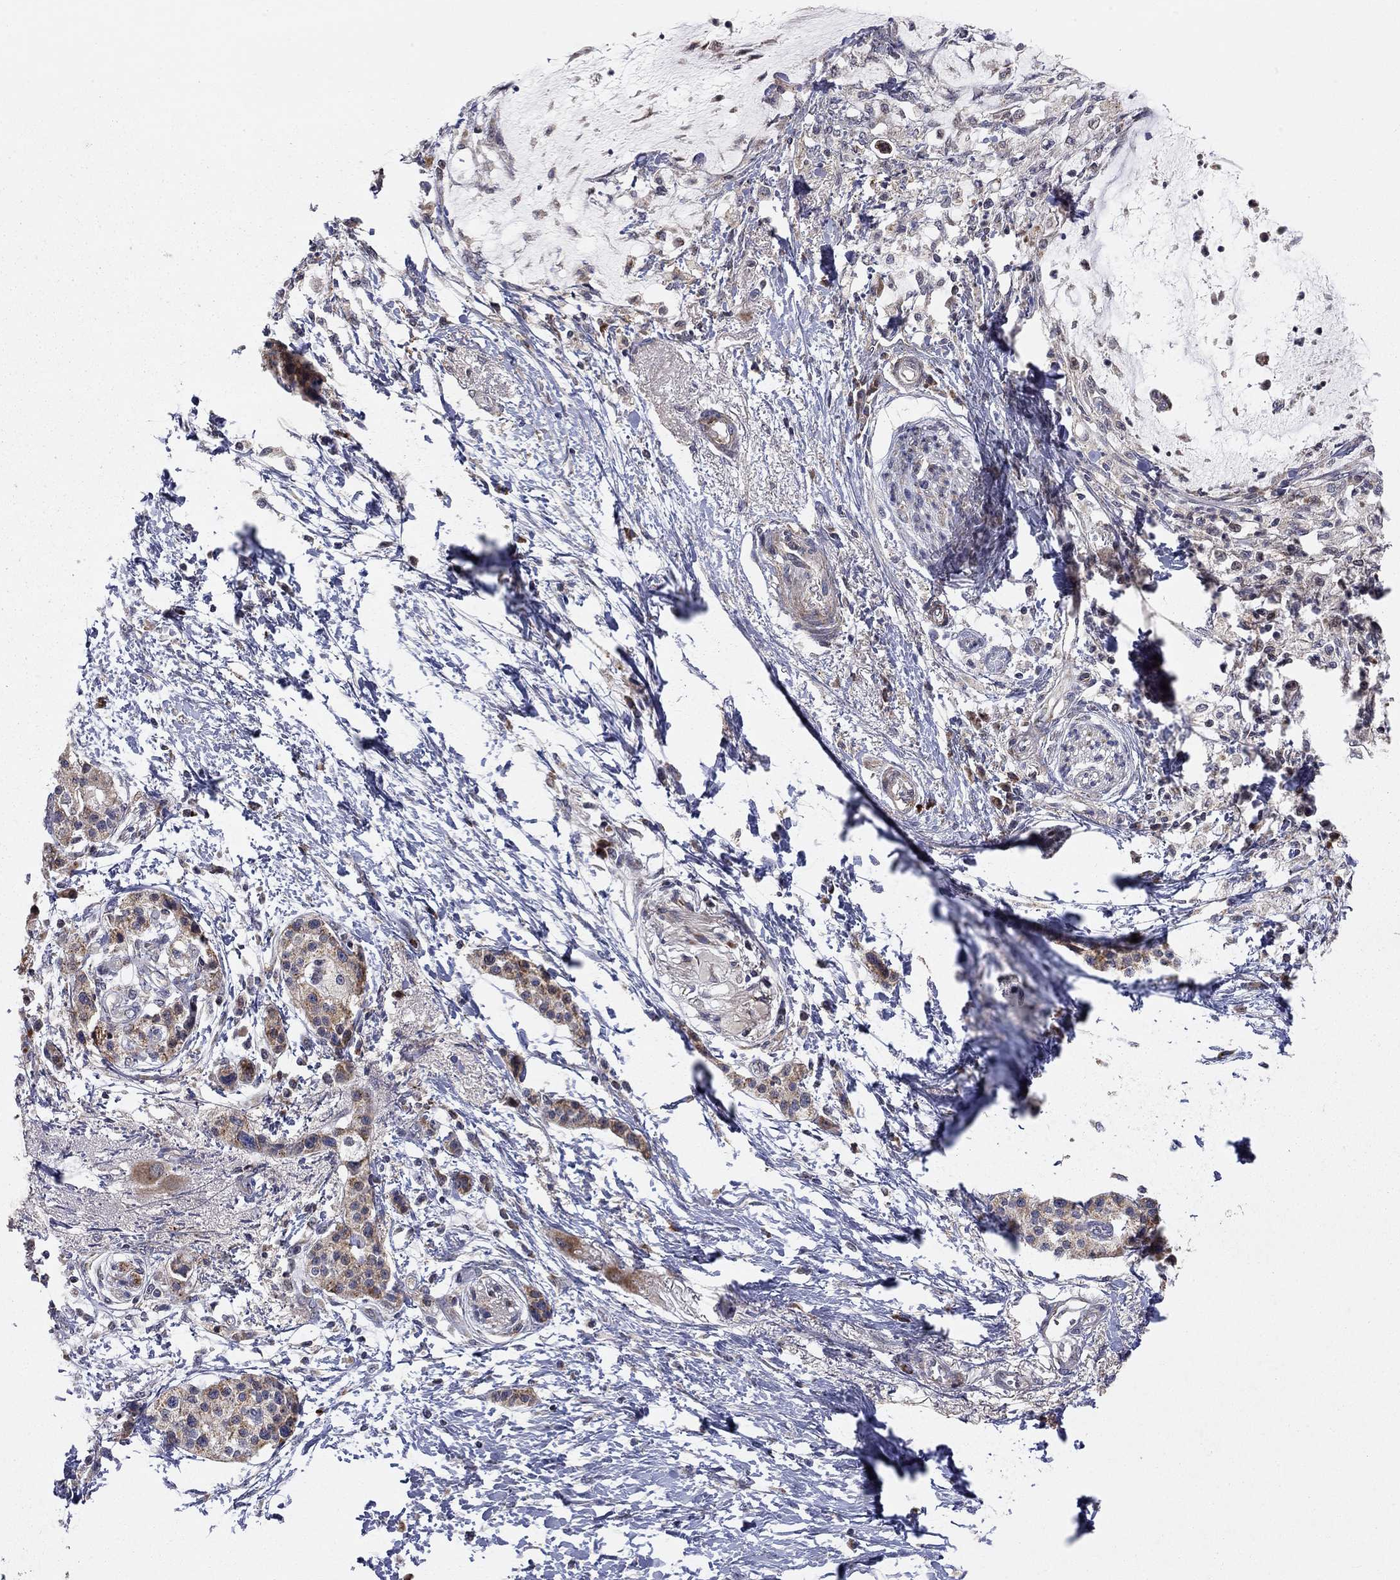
{"staining": {"intensity": "moderate", "quantity": "25%-75%", "location": "cytoplasmic/membranous"}, "tissue": "pancreatic cancer", "cell_type": "Tumor cells", "image_type": "cancer", "snomed": [{"axis": "morphology", "description": "Normal tissue, NOS"}, {"axis": "morphology", "description": "Adenocarcinoma, NOS"}, {"axis": "topography", "description": "Pancreas"}, {"axis": "topography", "description": "Duodenum"}], "caption": "Protein expression analysis of human pancreatic adenocarcinoma reveals moderate cytoplasmic/membranous staining in approximately 25%-75% of tumor cells. The staining was performed using DAB (3,3'-diaminobenzidine), with brown indicating positive protein expression. Nuclei are stained blue with hematoxylin.", "gene": "IDS", "patient": {"sex": "female", "age": 60}}